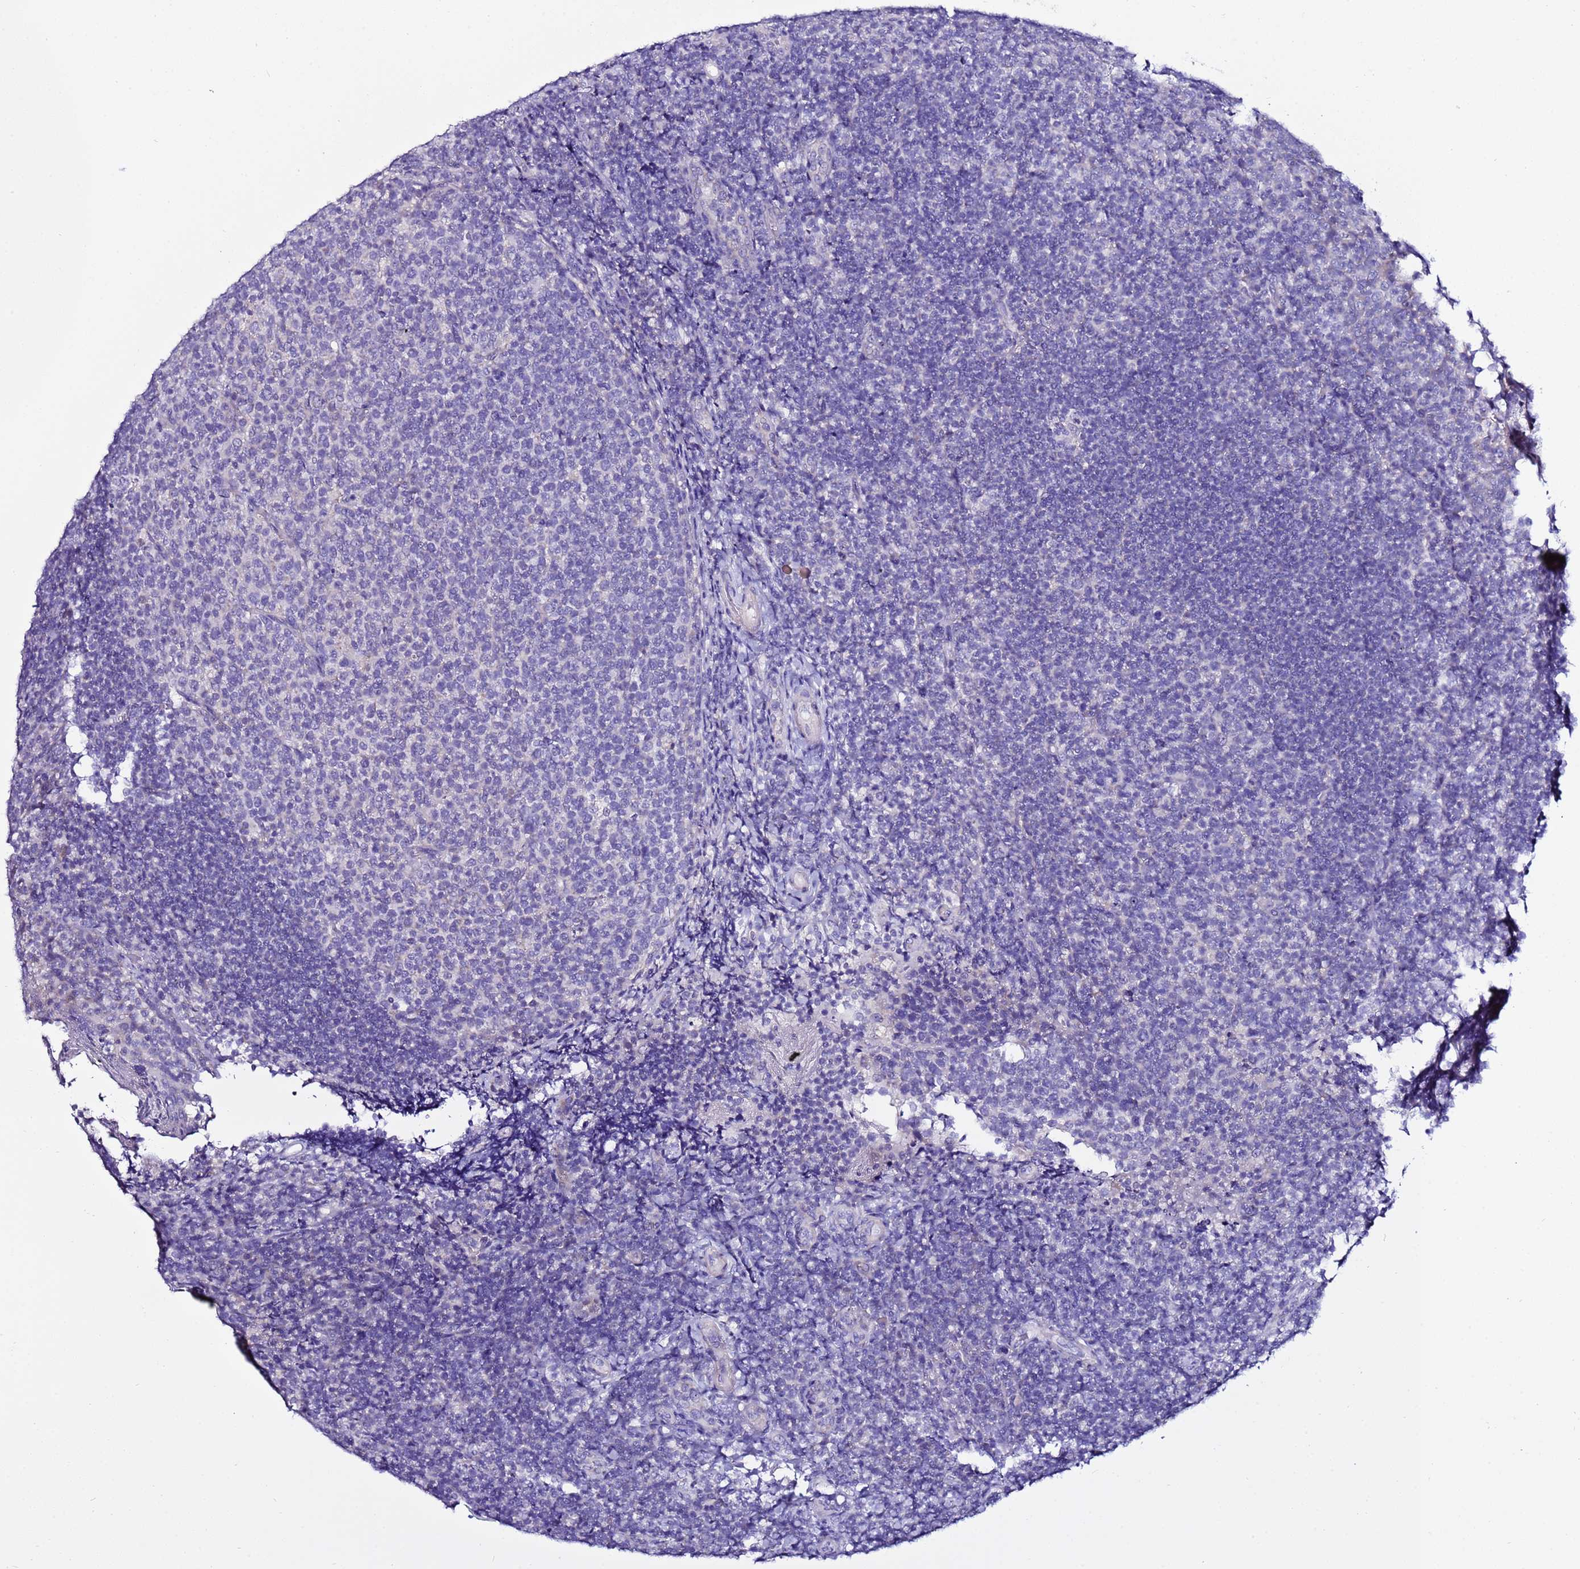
{"staining": {"intensity": "negative", "quantity": "none", "location": "none"}, "tissue": "tonsil", "cell_type": "Germinal center cells", "image_type": "normal", "snomed": [{"axis": "morphology", "description": "Normal tissue, NOS"}, {"axis": "topography", "description": "Tonsil"}], "caption": "IHC micrograph of normal human tonsil stained for a protein (brown), which exhibits no staining in germinal center cells. (Brightfield microscopy of DAB (3,3'-diaminobenzidine) immunohistochemistry (IHC) at high magnification).", "gene": "MYBPC3", "patient": {"sex": "female", "age": 10}}